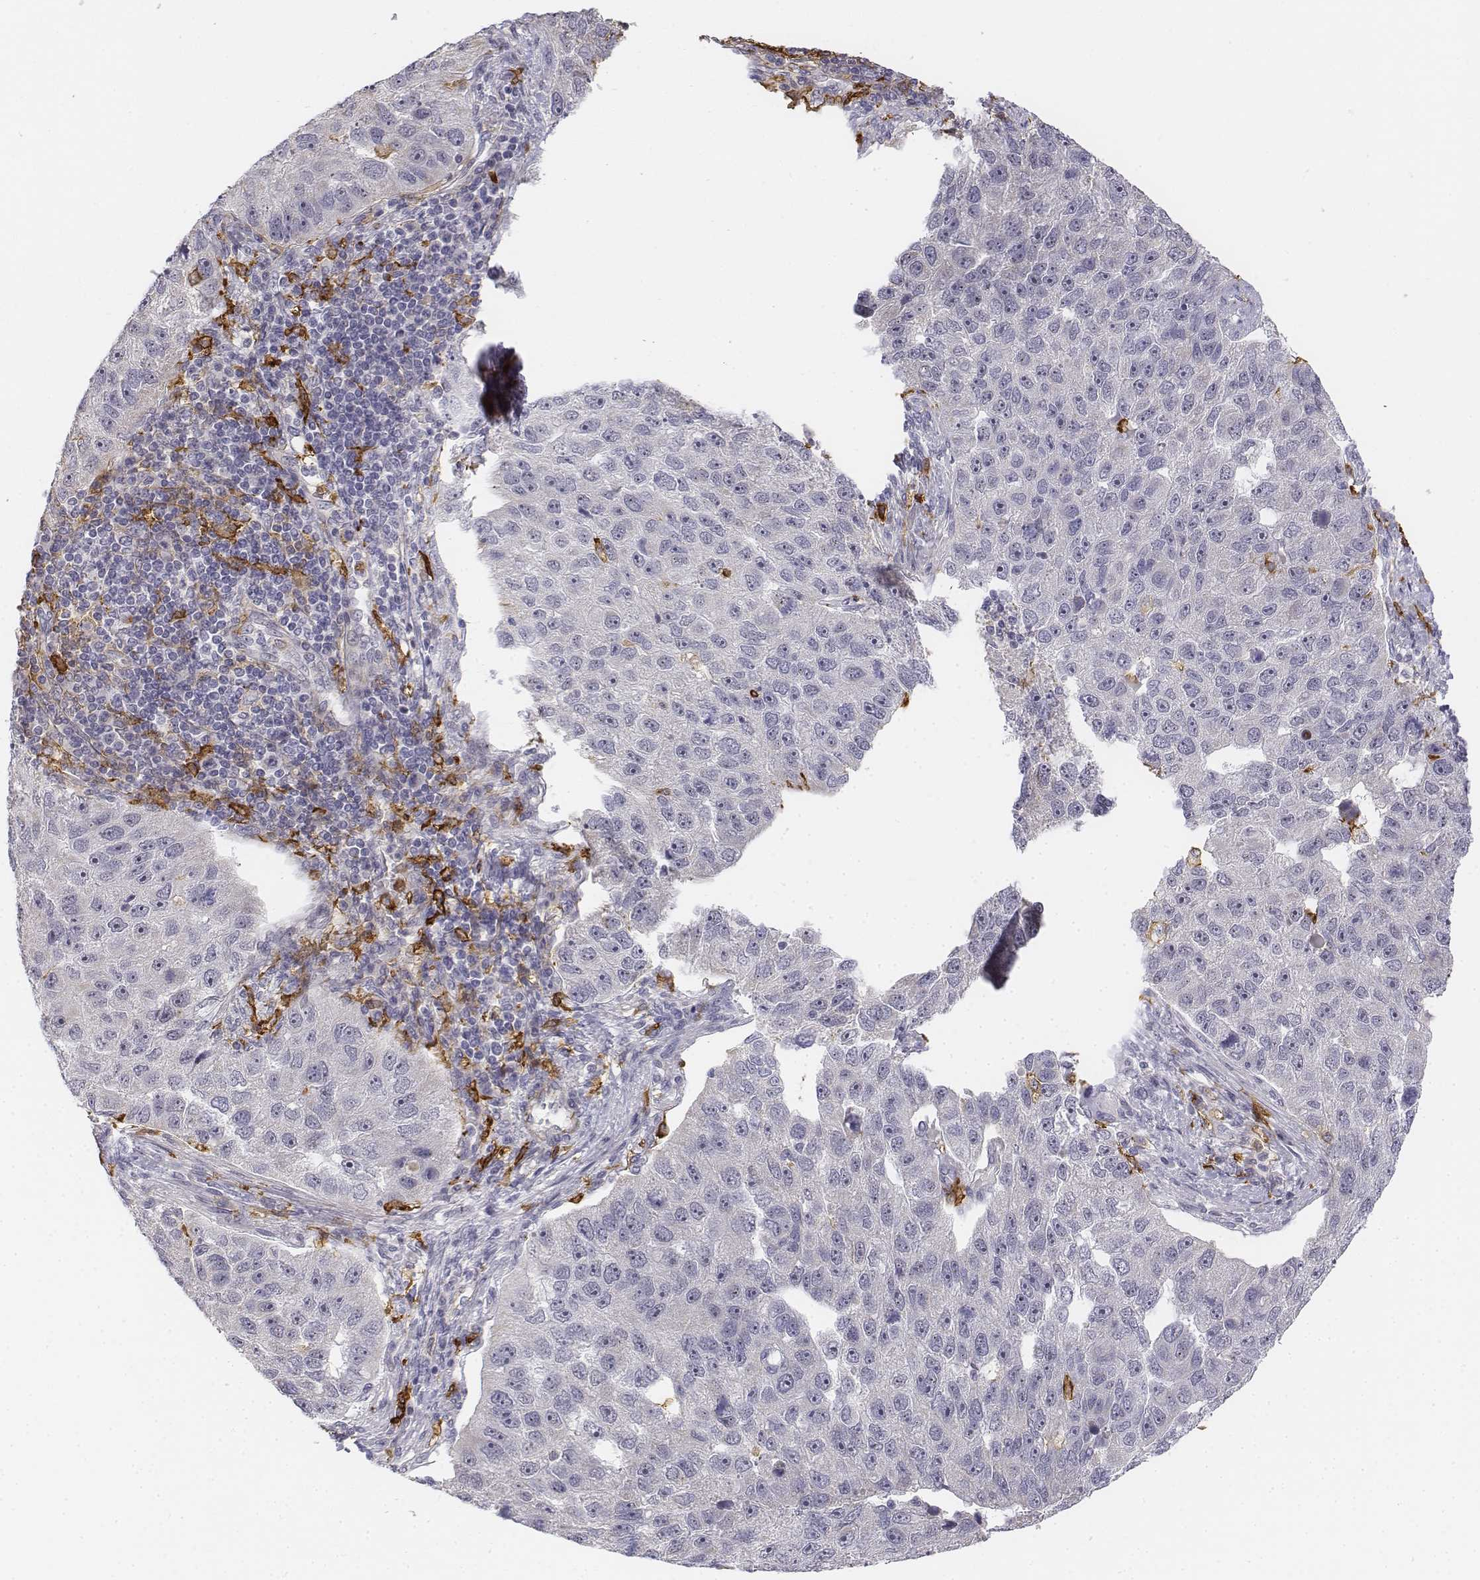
{"staining": {"intensity": "negative", "quantity": "none", "location": "none"}, "tissue": "pancreatic cancer", "cell_type": "Tumor cells", "image_type": "cancer", "snomed": [{"axis": "morphology", "description": "Adenocarcinoma, NOS"}, {"axis": "topography", "description": "Pancreas"}], "caption": "The image displays no significant staining in tumor cells of pancreatic cancer (adenocarcinoma).", "gene": "CD14", "patient": {"sex": "female", "age": 61}}